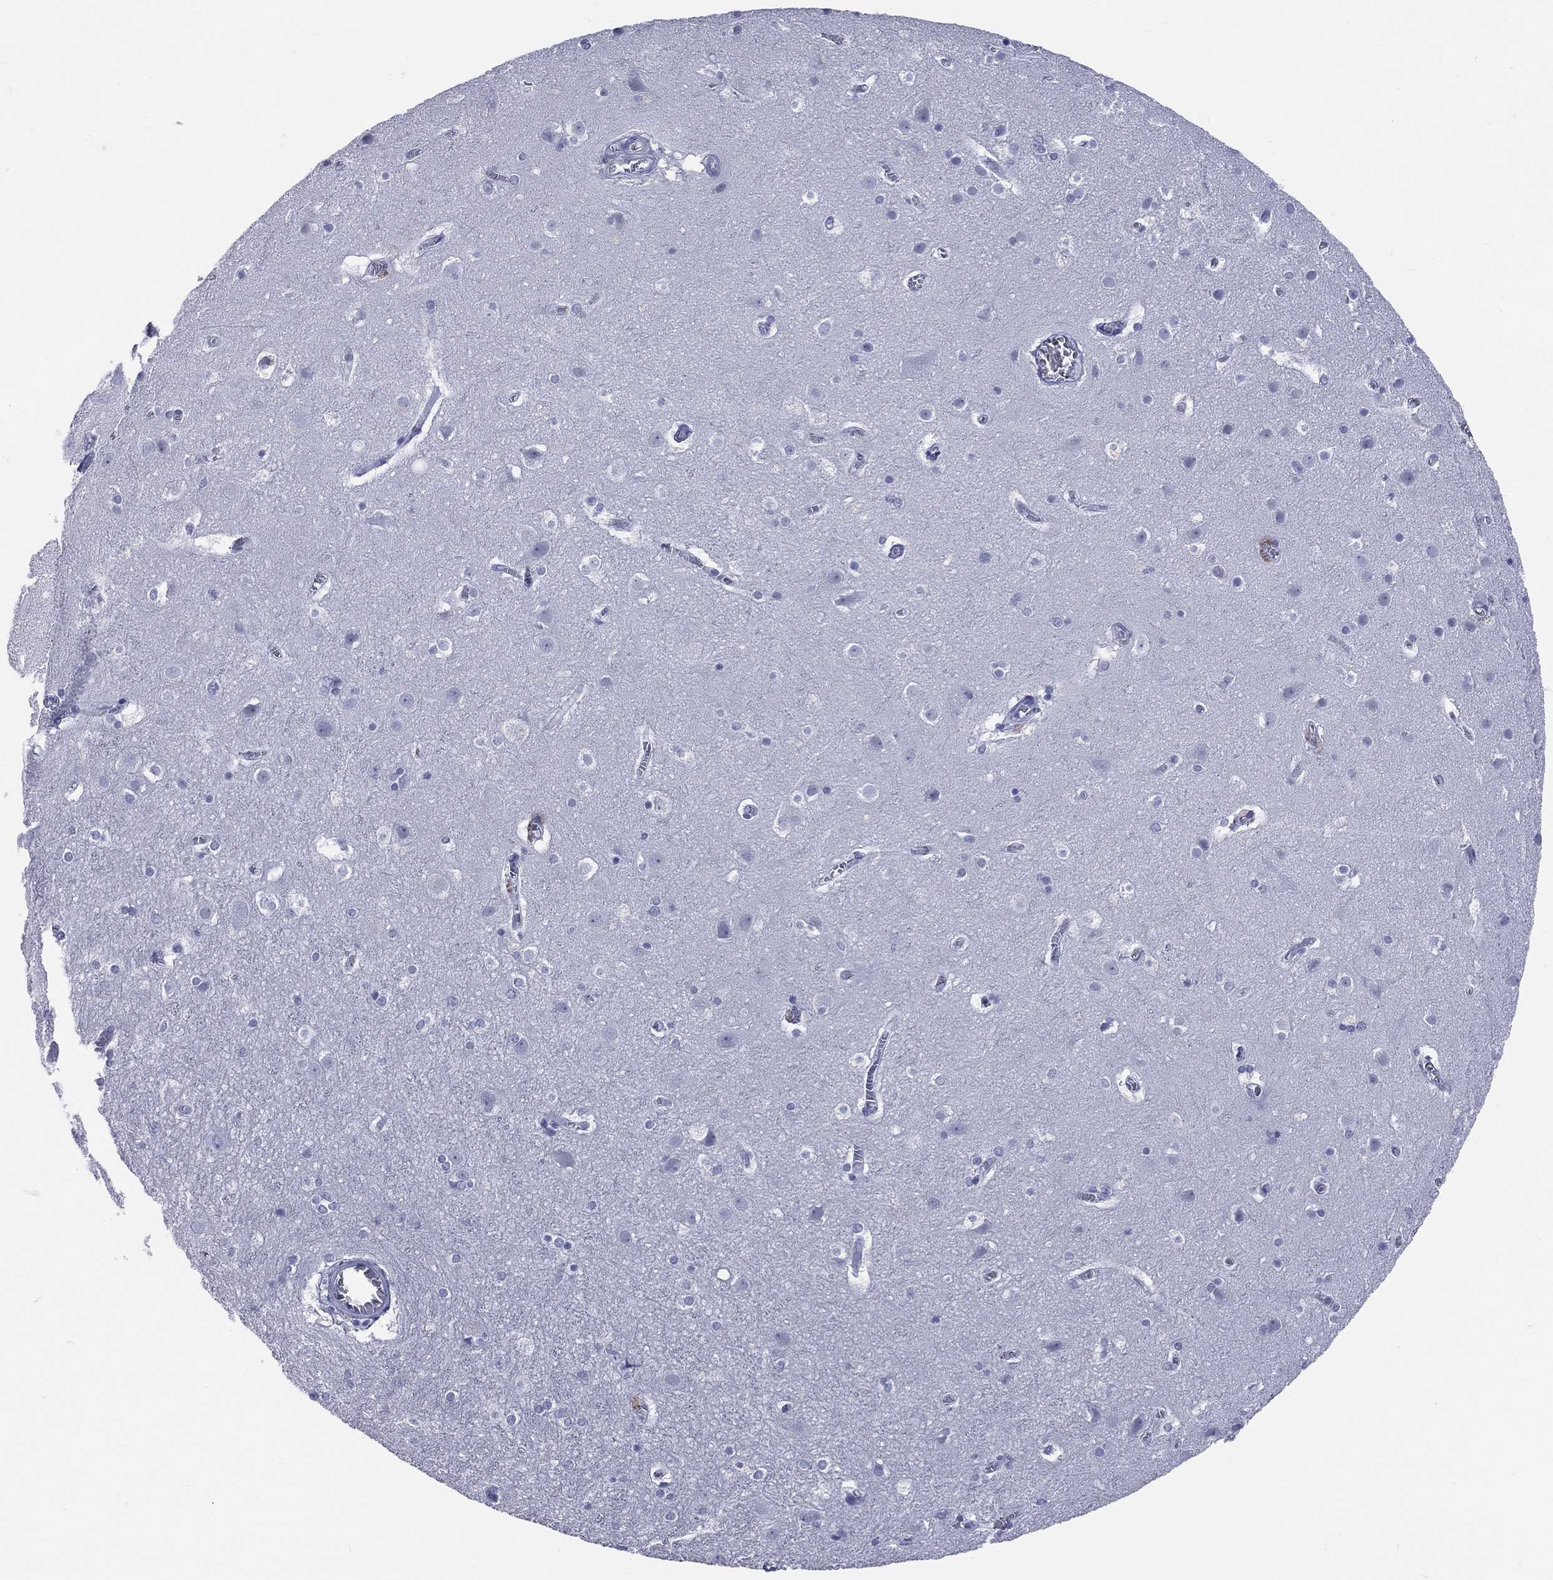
{"staining": {"intensity": "negative", "quantity": "none", "location": "none"}, "tissue": "cerebral cortex", "cell_type": "Endothelial cells", "image_type": "normal", "snomed": [{"axis": "morphology", "description": "Normal tissue, NOS"}, {"axis": "topography", "description": "Cerebral cortex"}], "caption": "This is a image of immunohistochemistry staining of unremarkable cerebral cortex, which shows no staining in endothelial cells. (Brightfield microscopy of DAB IHC at high magnification).", "gene": "MLLT10", "patient": {"sex": "male", "age": 59}}